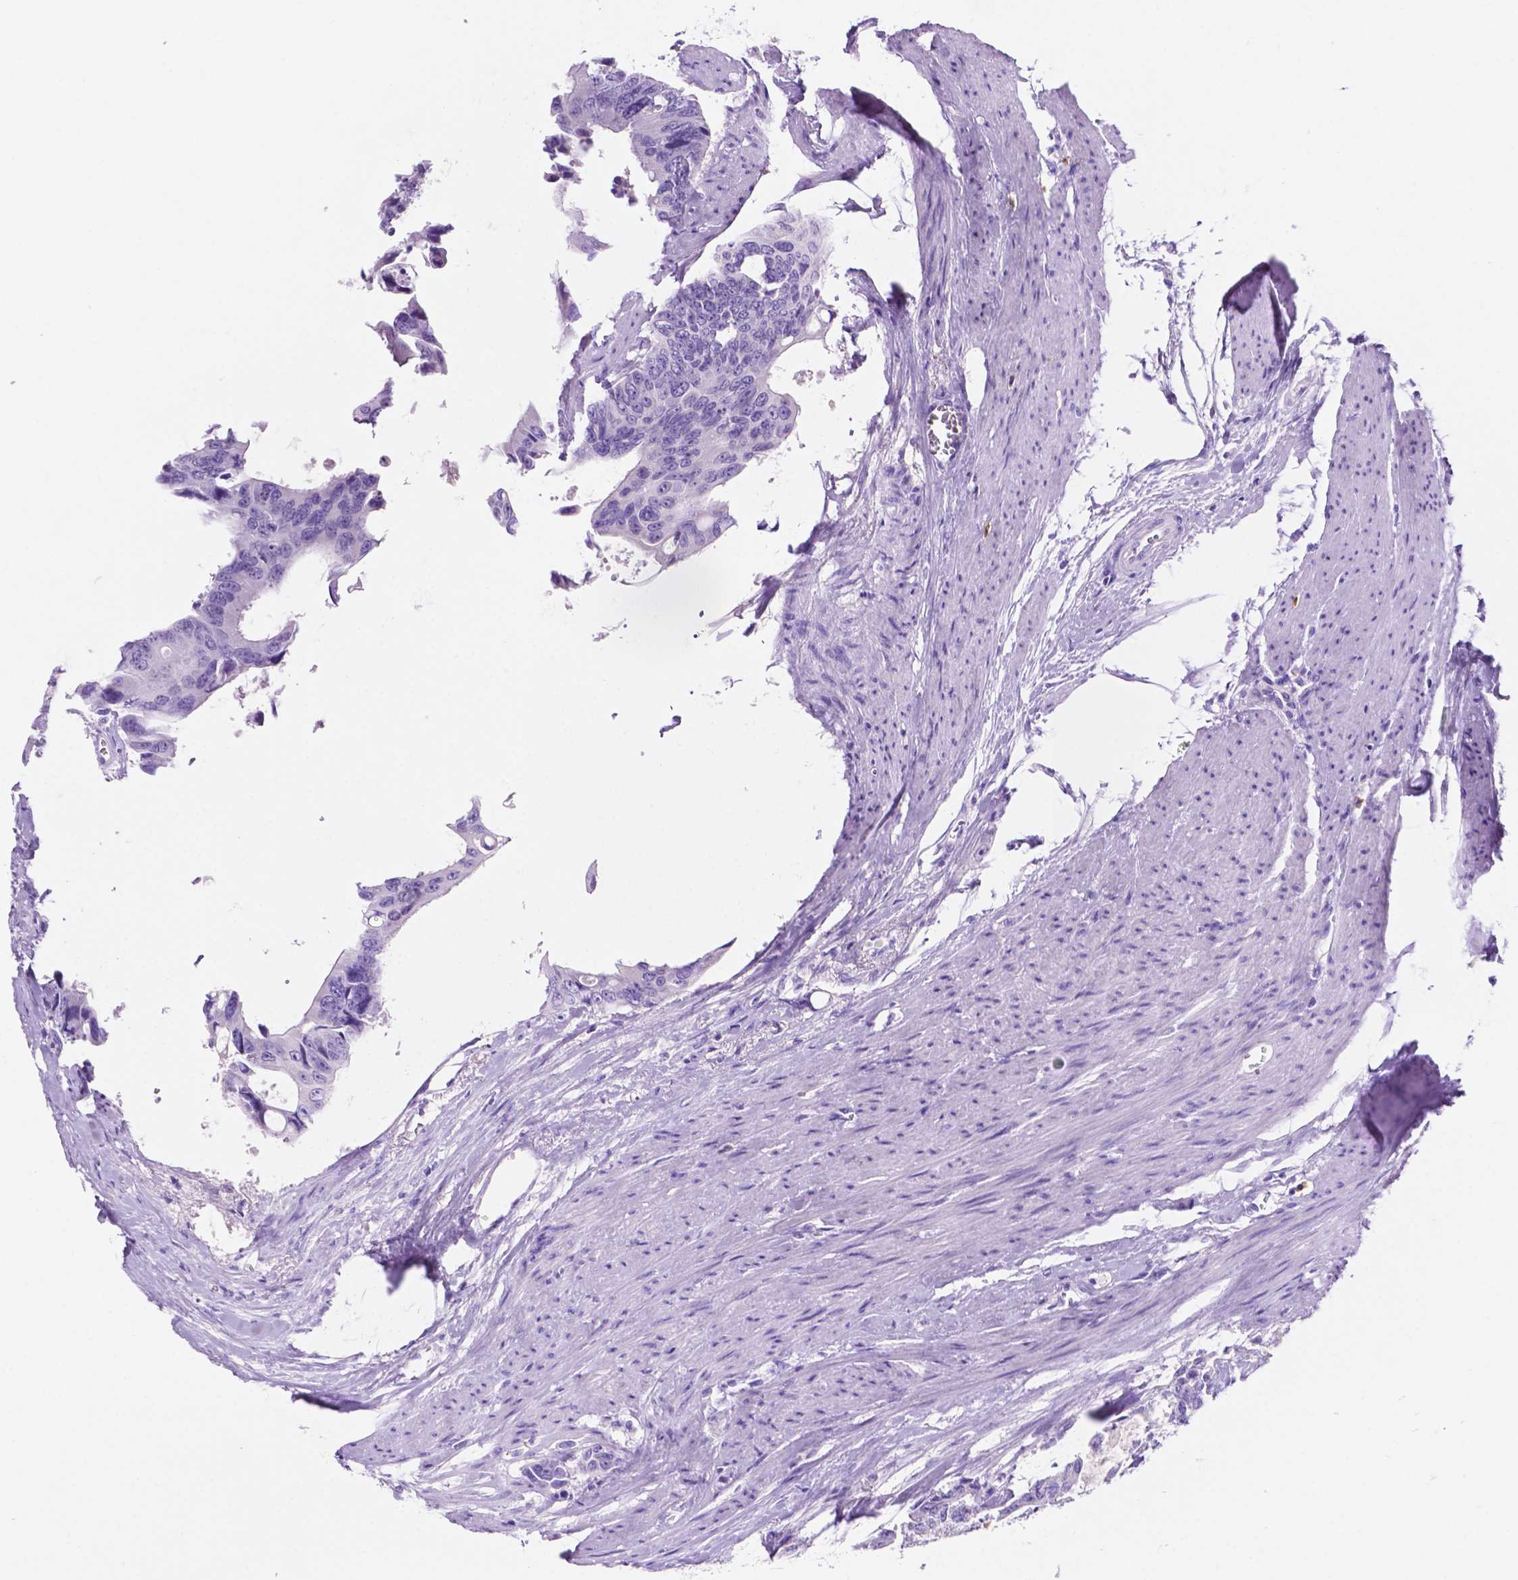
{"staining": {"intensity": "negative", "quantity": "none", "location": "none"}, "tissue": "colorectal cancer", "cell_type": "Tumor cells", "image_type": "cancer", "snomed": [{"axis": "morphology", "description": "Adenocarcinoma, NOS"}, {"axis": "topography", "description": "Rectum"}], "caption": "Protein analysis of colorectal cancer (adenocarcinoma) demonstrates no significant staining in tumor cells.", "gene": "FOXB2", "patient": {"sex": "male", "age": 76}}